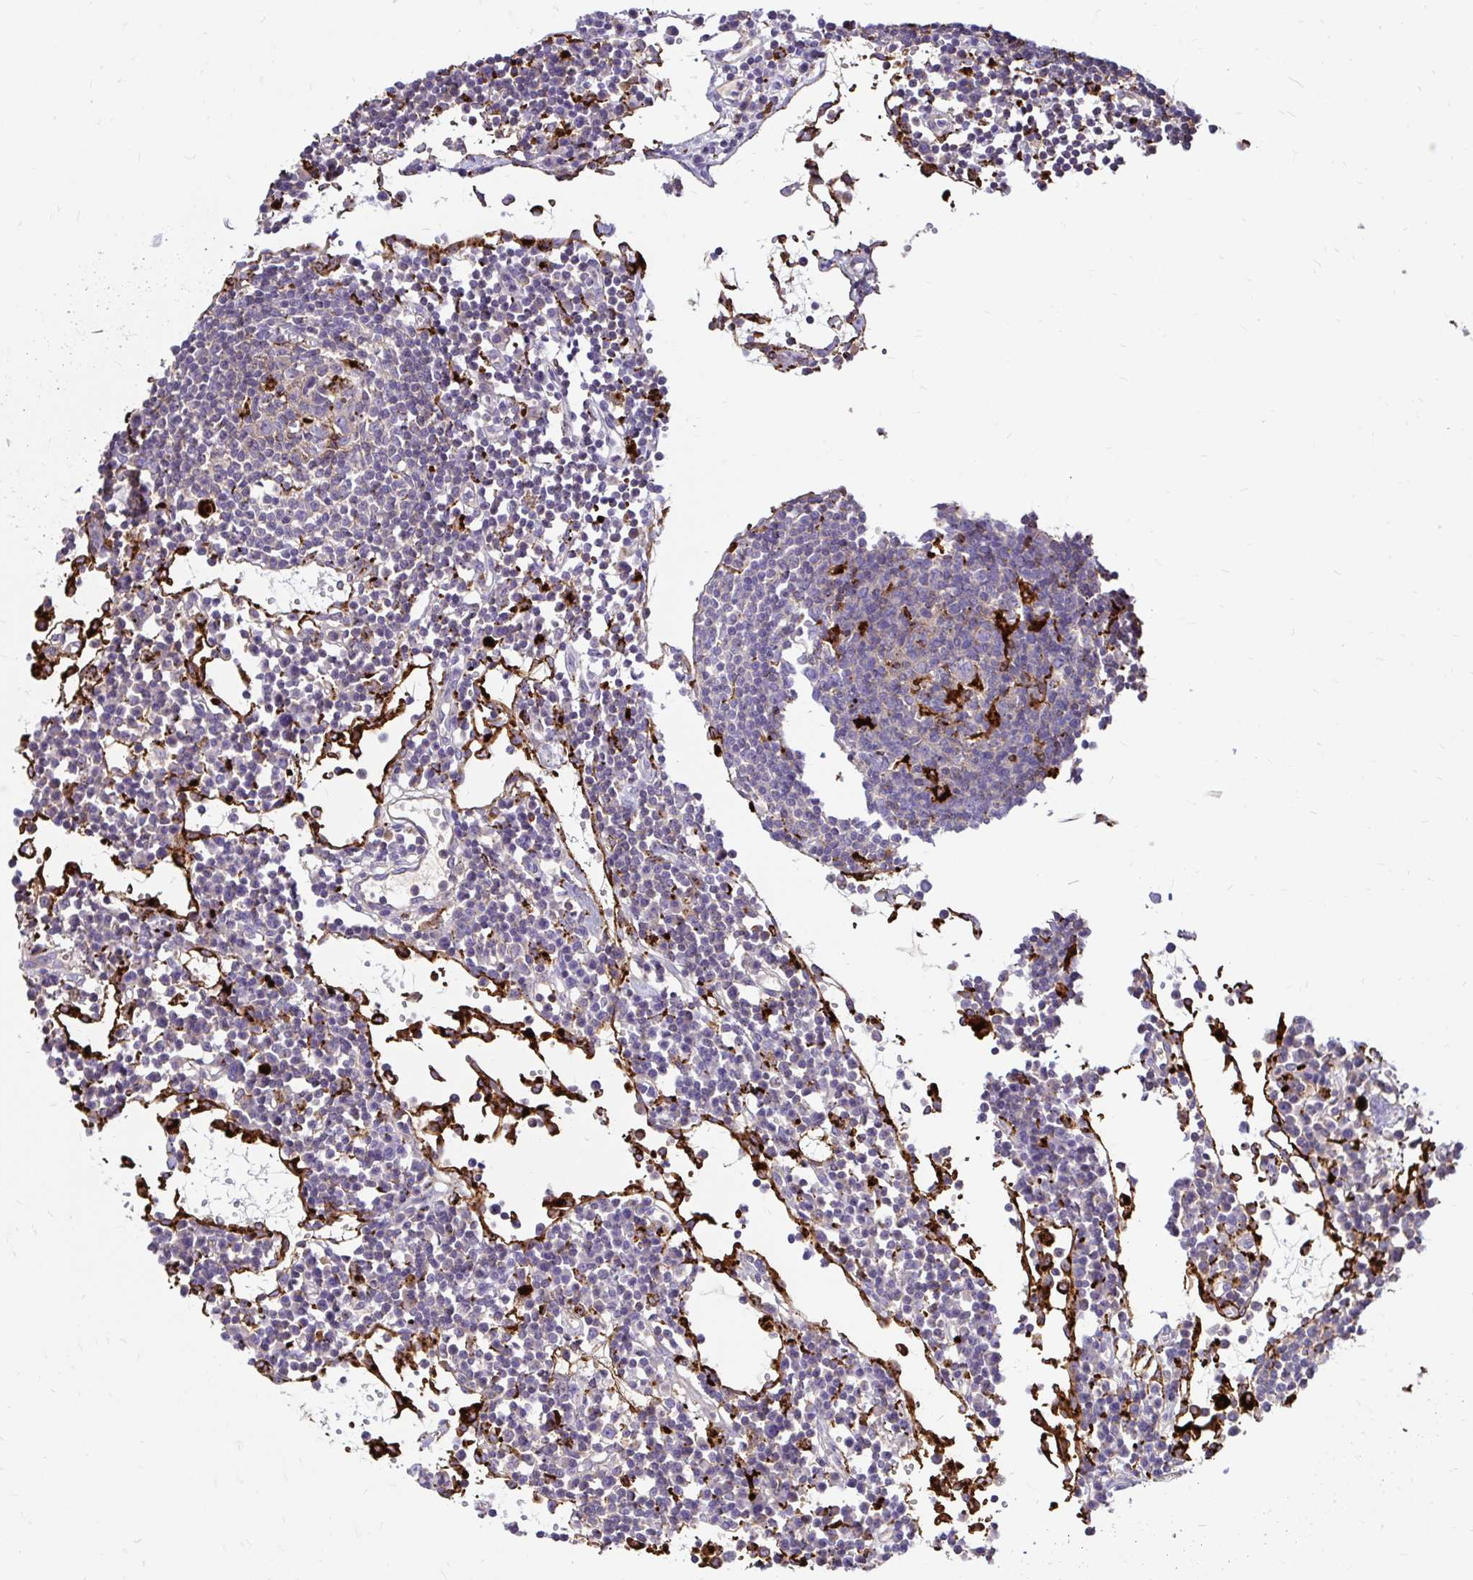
{"staining": {"intensity": "strong", "quantity": "<25%", "location": "cytoplasmic/membranous"}, "tissue": "lymph node", "cell_type": "Germinal center cells", "image_type": "normal", "snomed": [{"axis": "morphology", "description": "Normal tissue, NOS"}, {"axis": "topography", "description": "Lymph node"}], "caption": "Immunohistochemistry (DAB) staining of unremarkable human lymph node displays strong cytoplasmic/membranous protein staining in about <25% of germinal center cells. (DAB IHC, brown staining for protein, blue staining for nuclei).", "gene": "FUCA1", "patient": {"sex": "female", "age": 78}}